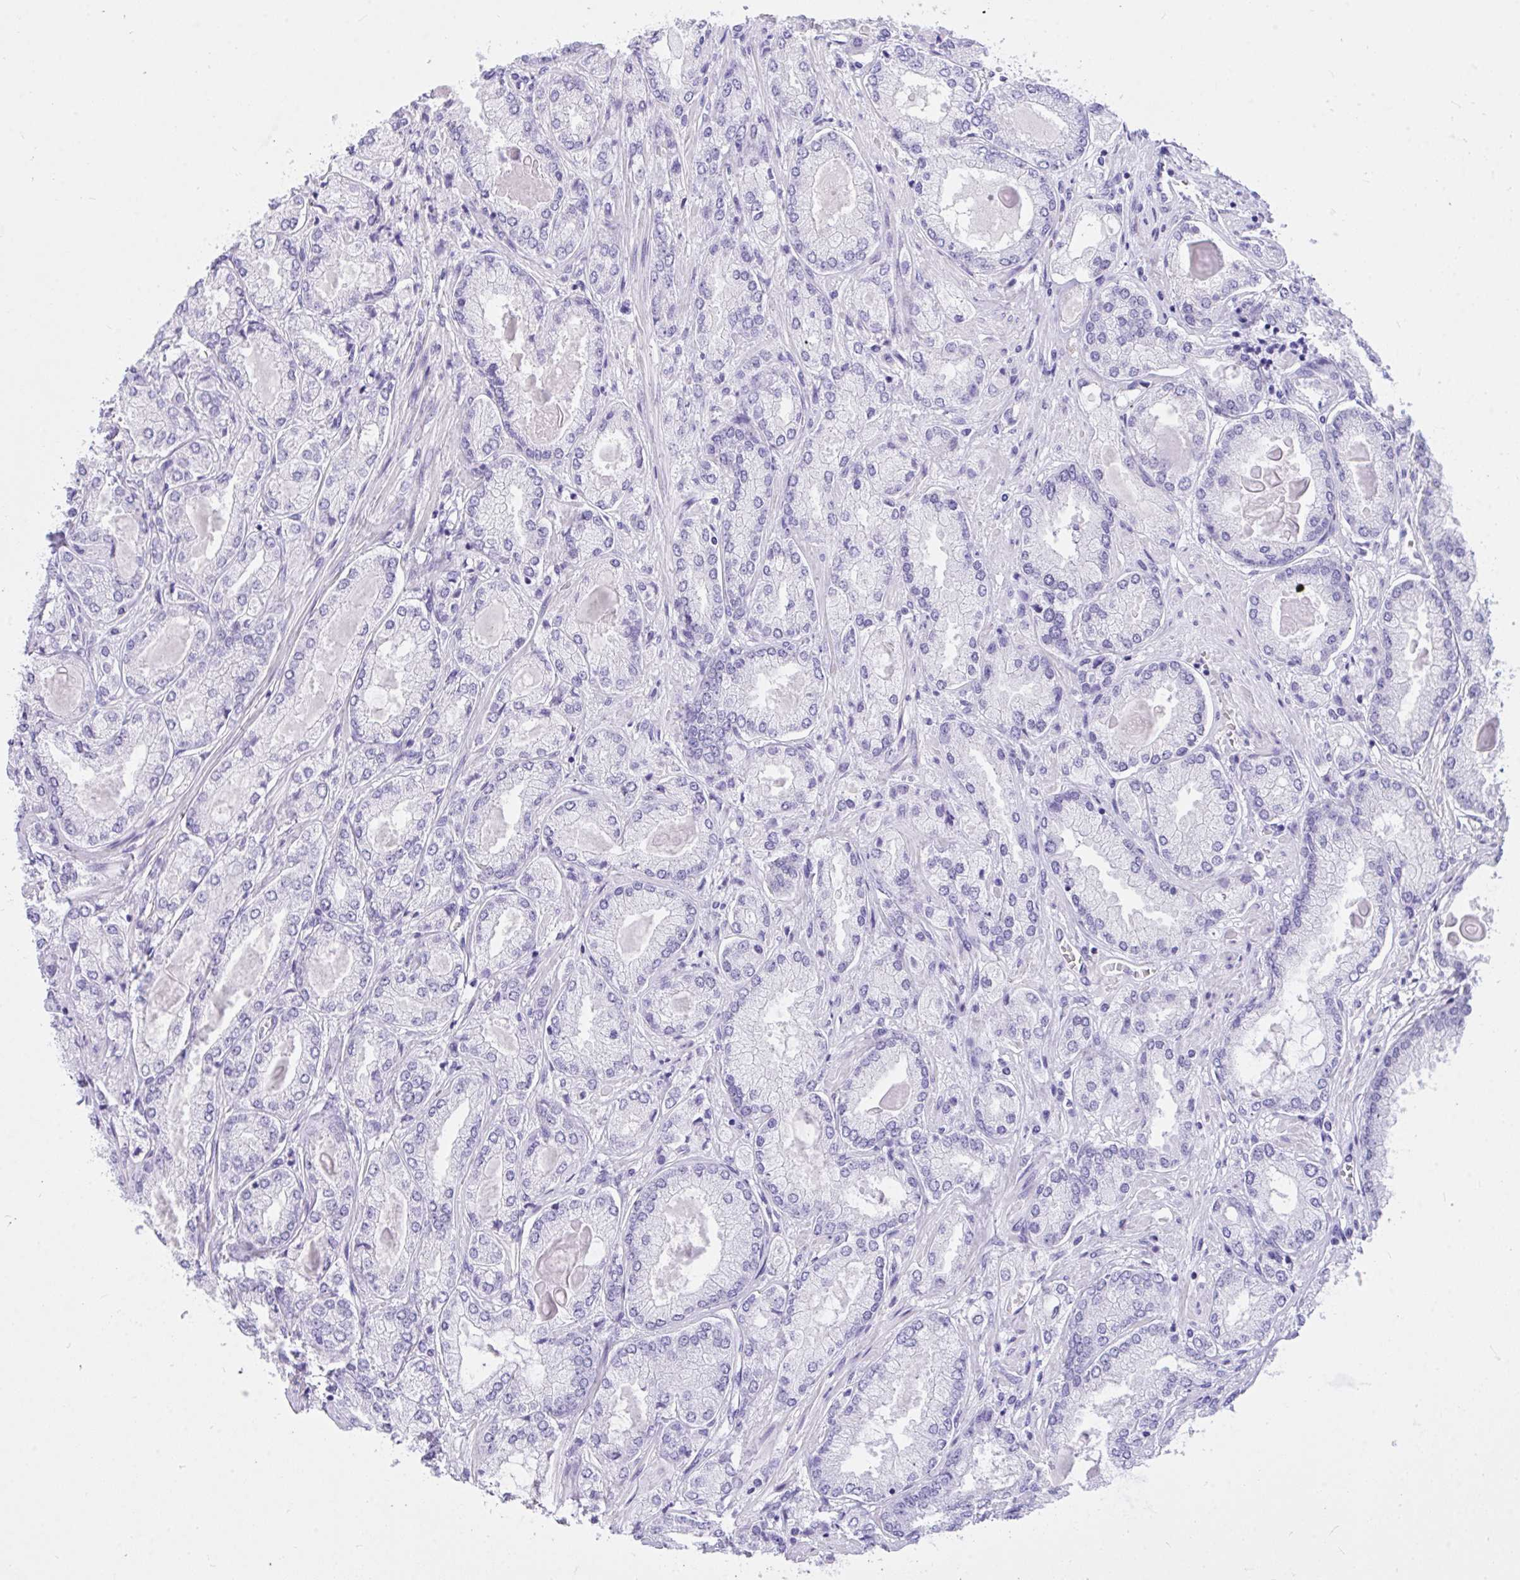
{"staining": {"intensity": "negative", "quantity": "none", "location": "none"}, "tissue": "prostate cancer", "cell_type": "Tumor cells", "image_type": "cancer", "snomed": [{"axis": "morphology", "description": "Adenocarcinoma, High grade"}, {"axis": "topography", "description": "Prostate"}], "caption": "Immunohistochemical staining of prostate adenocarcinoma (high-grade) shows no significant expression in tumor cells. (DAB (3,3'-diaminobenzidine) immunohistochemistry, high magnification).", "gene": "TLN2", "patient": {"sex": "male", "age": 68}}